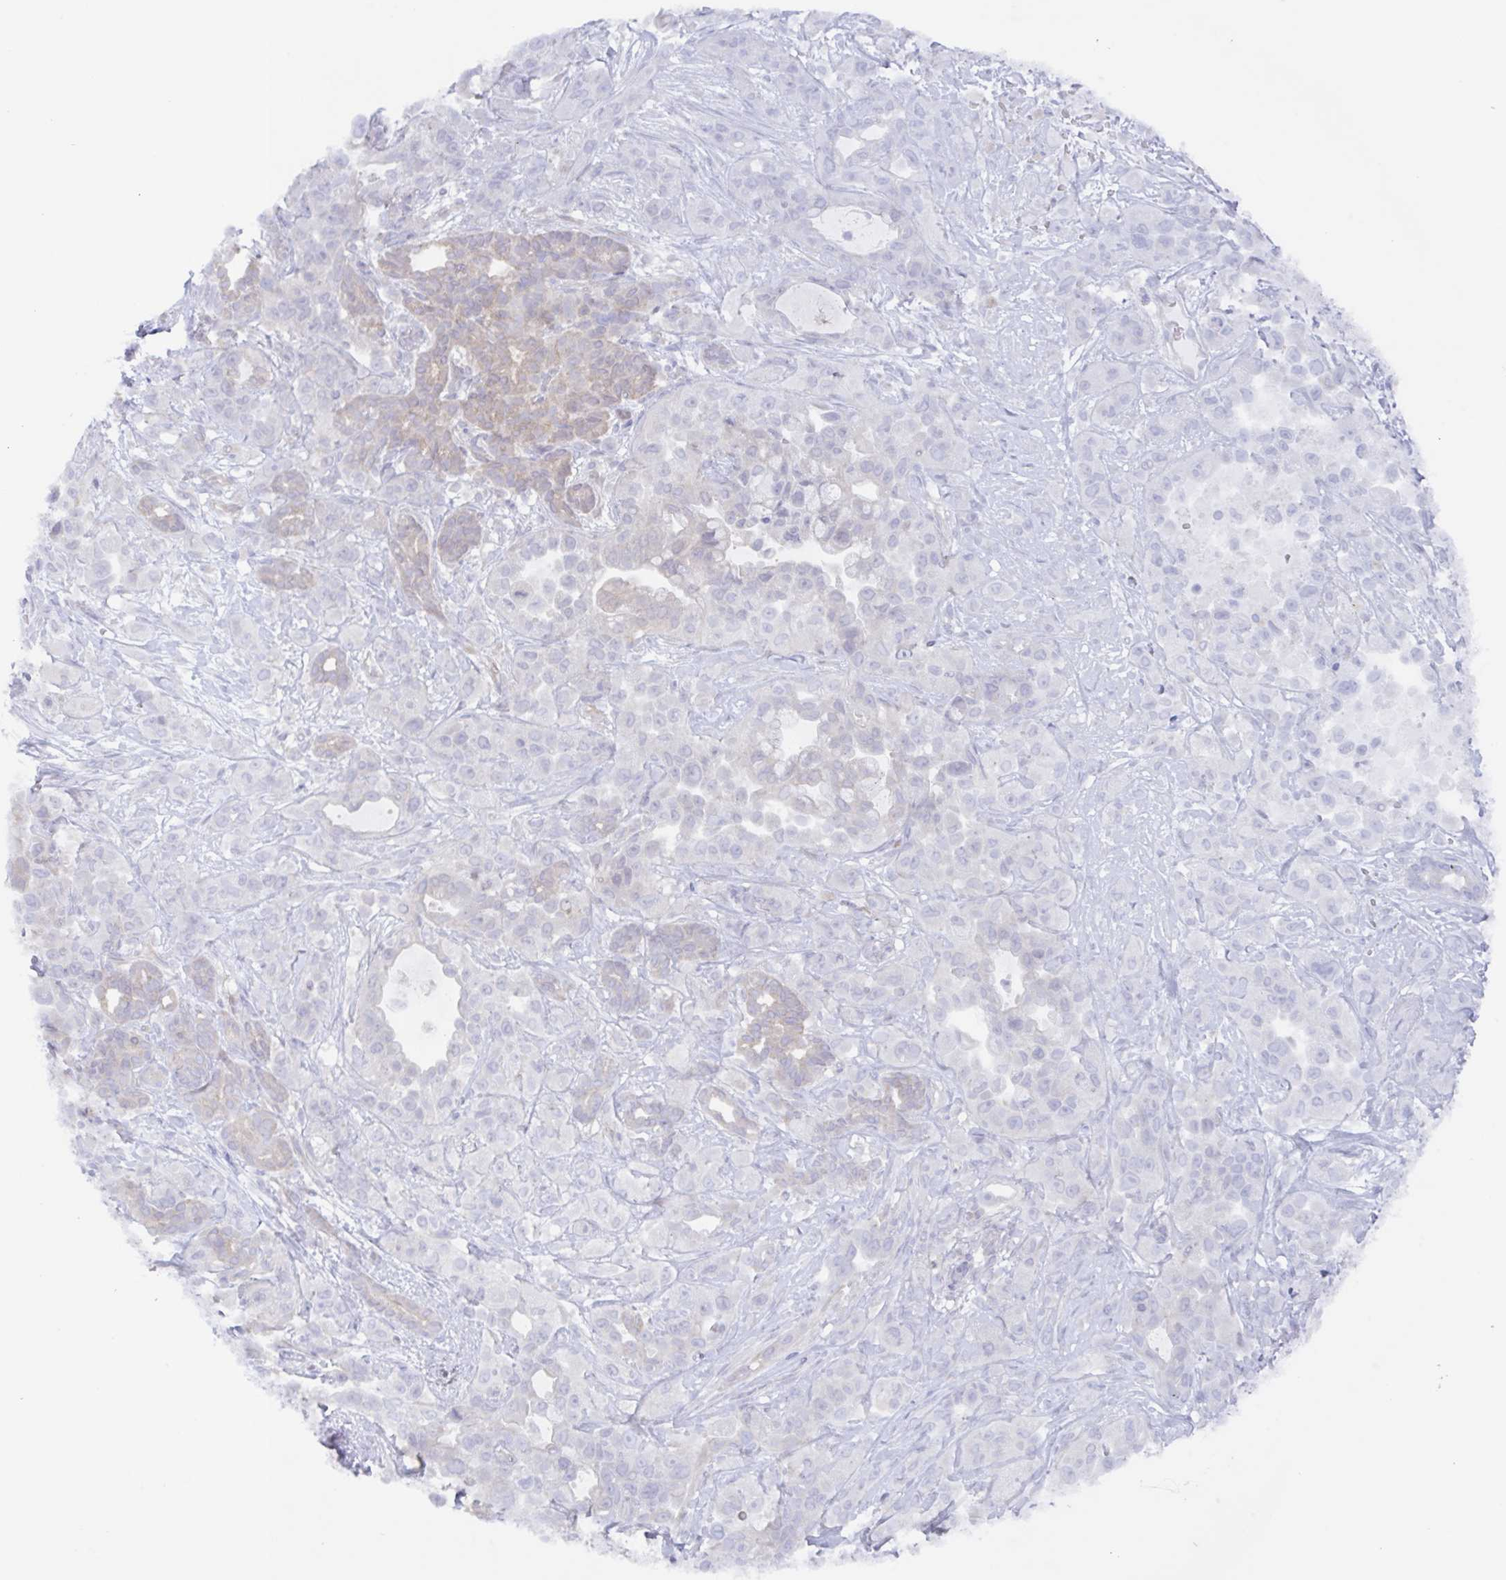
{"staining": {"intensity": "moderate", "quantity": "<25%", "location": "cytoplasmic/membranous"}, "tissue": "pancreatic cancer", "cell_type": "Tumor cells", "image_type": "cancer", "snomed": [{"axis": "morphology", "description": "Adenocarcinoma, NOS"}, {"axis": "topography", "description": "Pancreas"}], "caption": "Human pancreatic cancer stained with a protein marker shows moderate staining in tumor cells.", "gene": "AGFG2", "patient": {"sex": "male", "age": 44}}